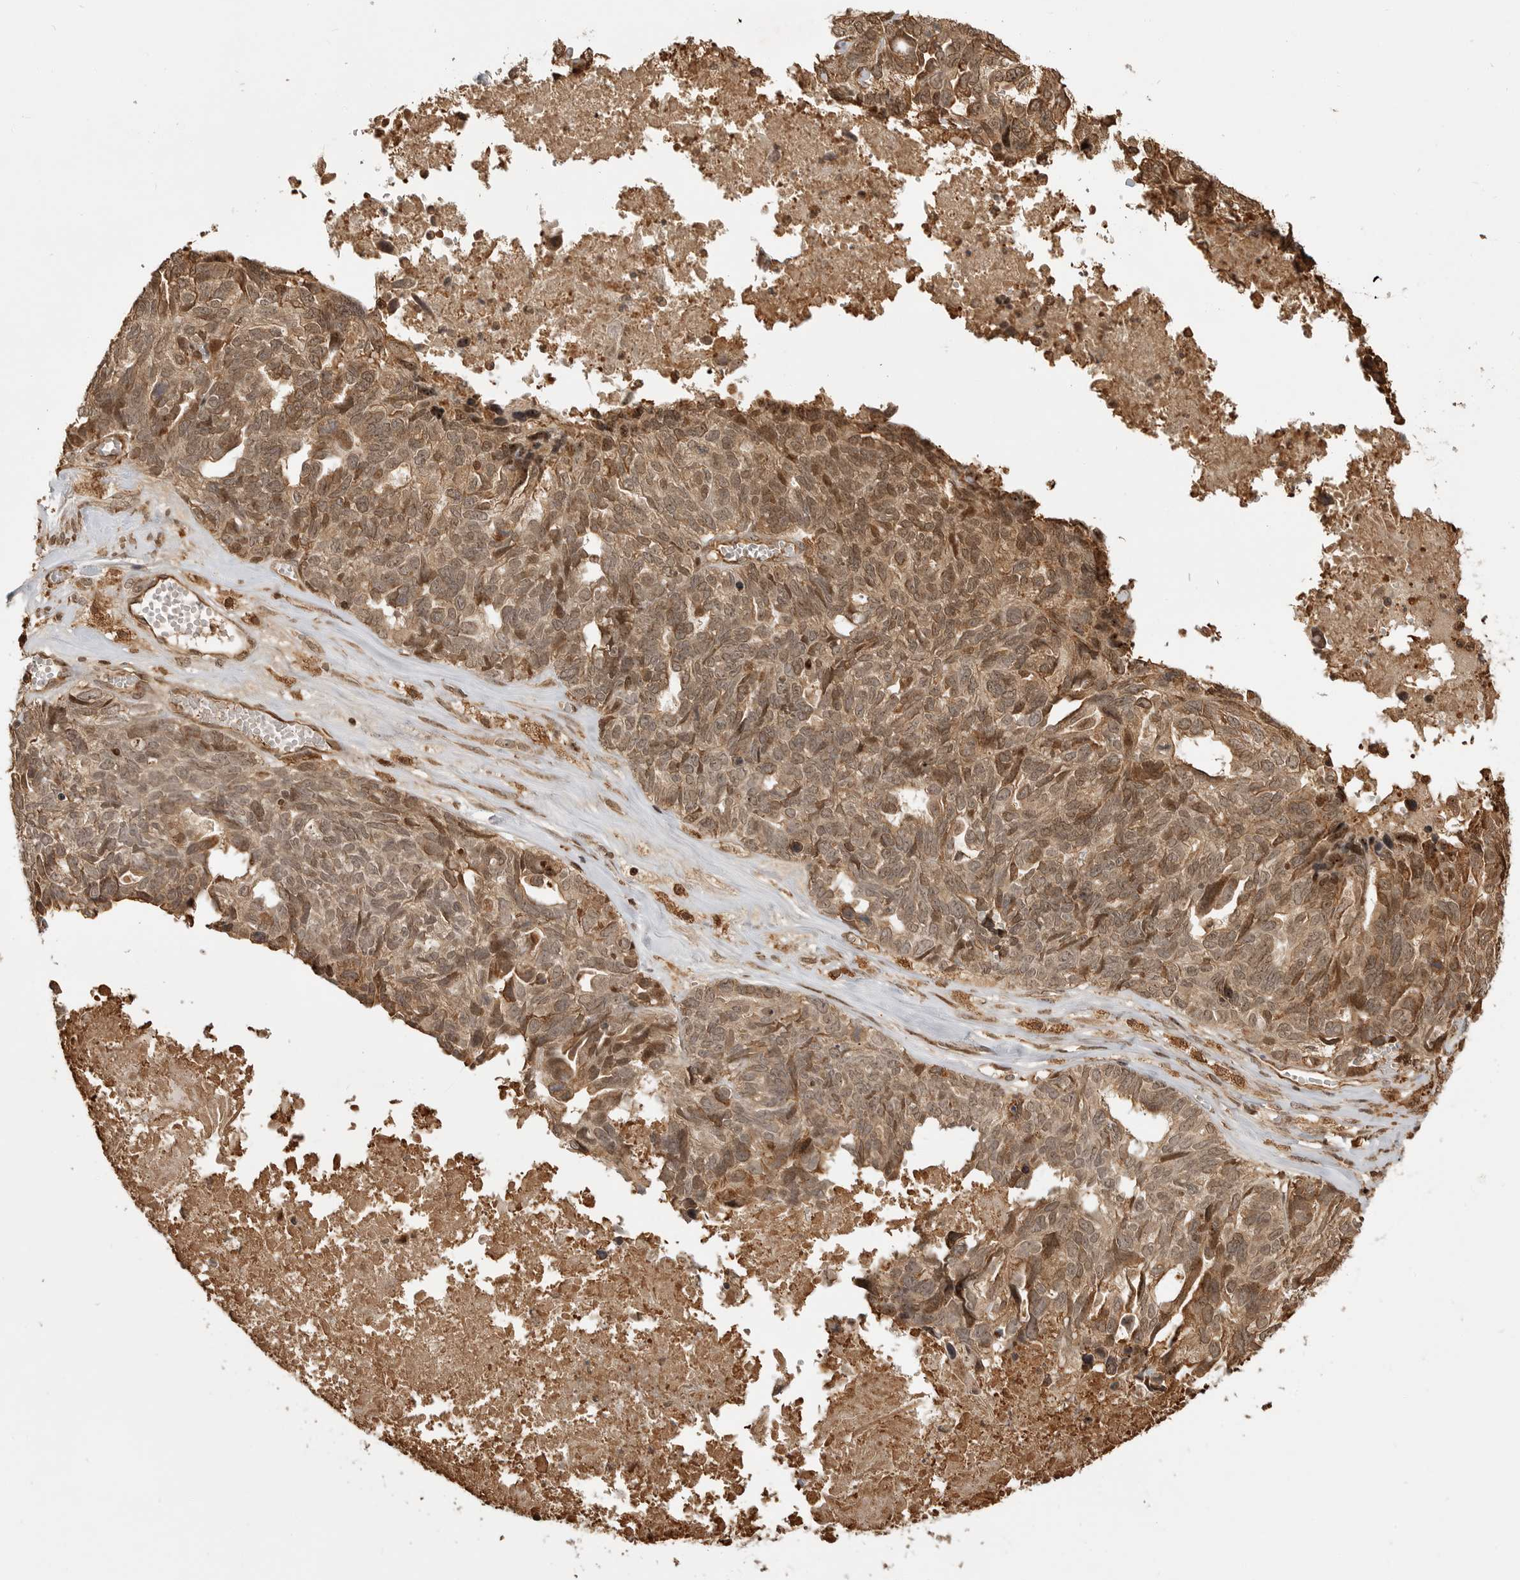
{"staining": {"intensity": "moderate", "quantity": ">75%", "location": "cytoplasmic/membranous,nuclear"}, "tissue": "ovarian cancer", "cell_type": "Tumor cells", "image_type": "cancer", "snomed": [{"axis": "morphology", "description": "Cystadenocarcinoma, serous, NOS"}, {"axis": "topography", "description": "Ovary"}], "caption": "Protein analysis of ovarian cancer tissue exhibits moderate cytoplasmic/membranous and nuclear staining in about >75% of tumor cells. The staining was performed using DAB to visualize the protein expression in brown, while the nuclei were stained in blue with hematoxylin (Magnification: 20x).", "gene": "BMP2K", "patient": {"sex": "female", "age": 79}}